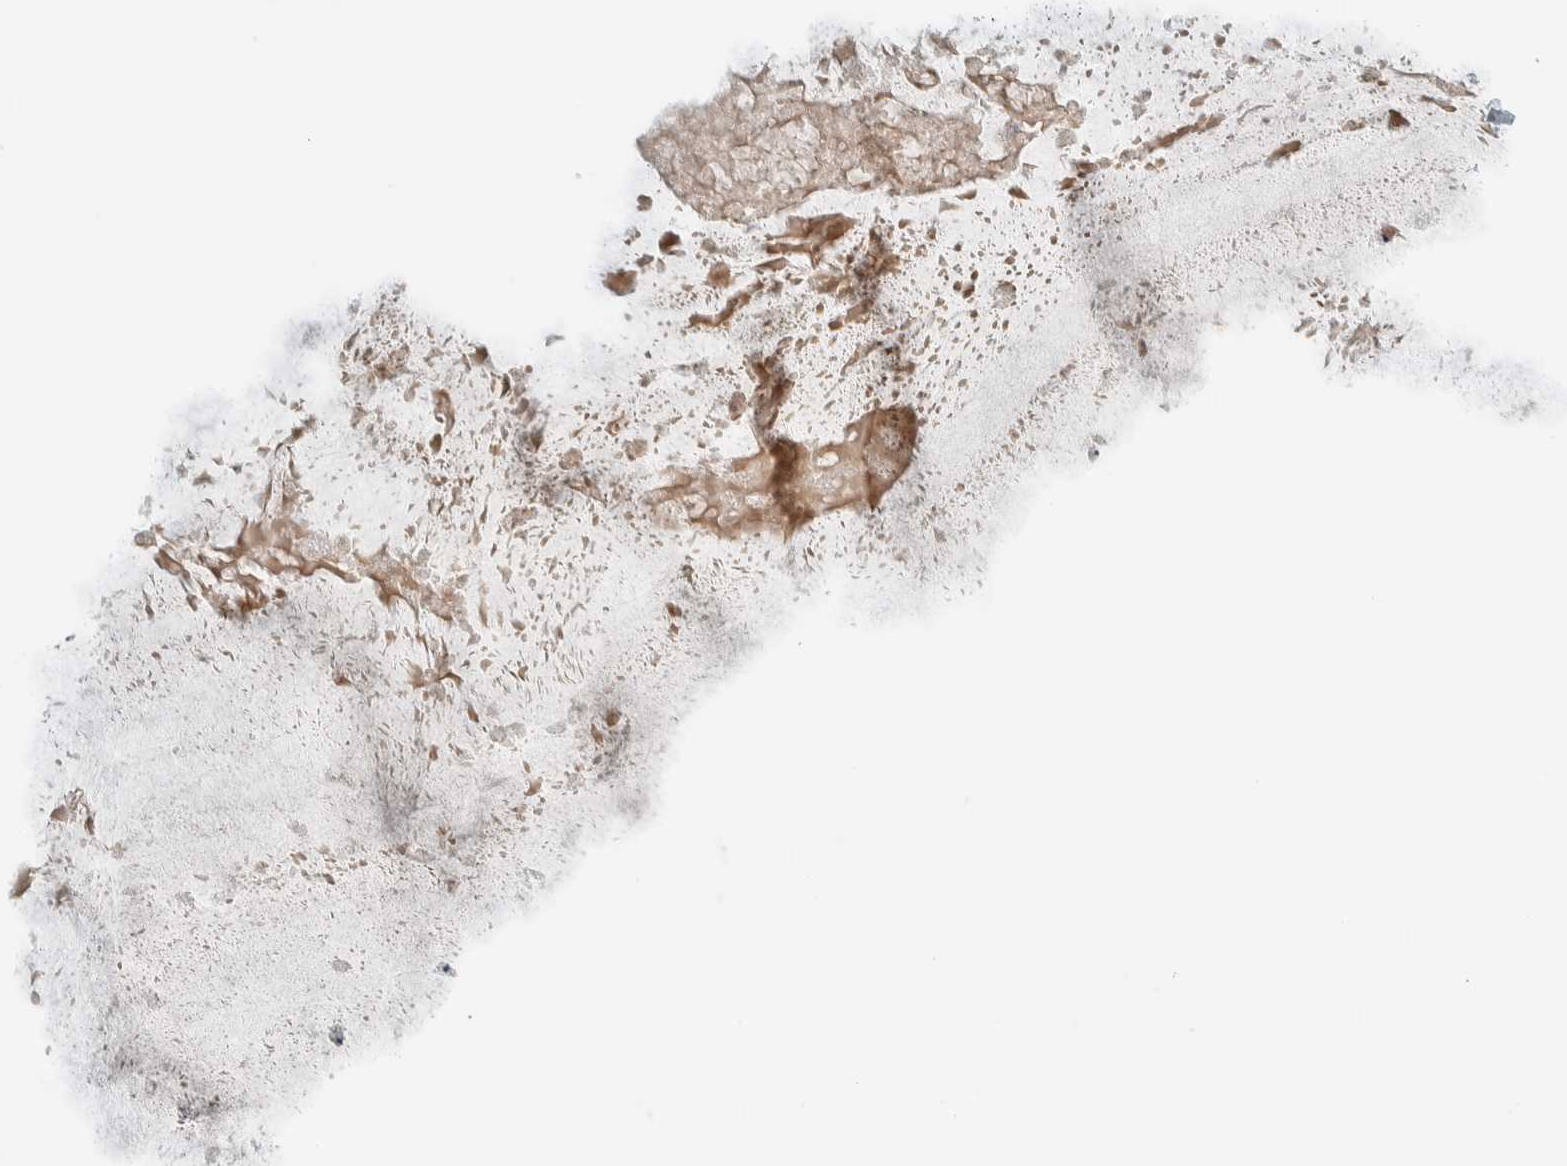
{"staining": {"intensity": "weak", "quantity": ">75%", "location": "cytoplasmic/membranous"}, "tissue": "ovarian cancer", "cell_type": "Tumor cells", "image_type": "cancer", "snomed": [{"axis": "morphology", "description": "Cystadenocarcinoma, mucinous, NOS"}, {"axis": "topography", "description": "Ovary"}], "caption": "This micrograph exhibits mucinous cystadenocarcinoma (ovarian) stained with immunohistochemistry (IHC) to label a protein in brown. The cytoplasmic/membranous of tumor cells show weak positivity for the protein. Nuclei are counter-stained blue.", "gene": "MPRIP", "patient": {"sex": "female", "age": 57}}